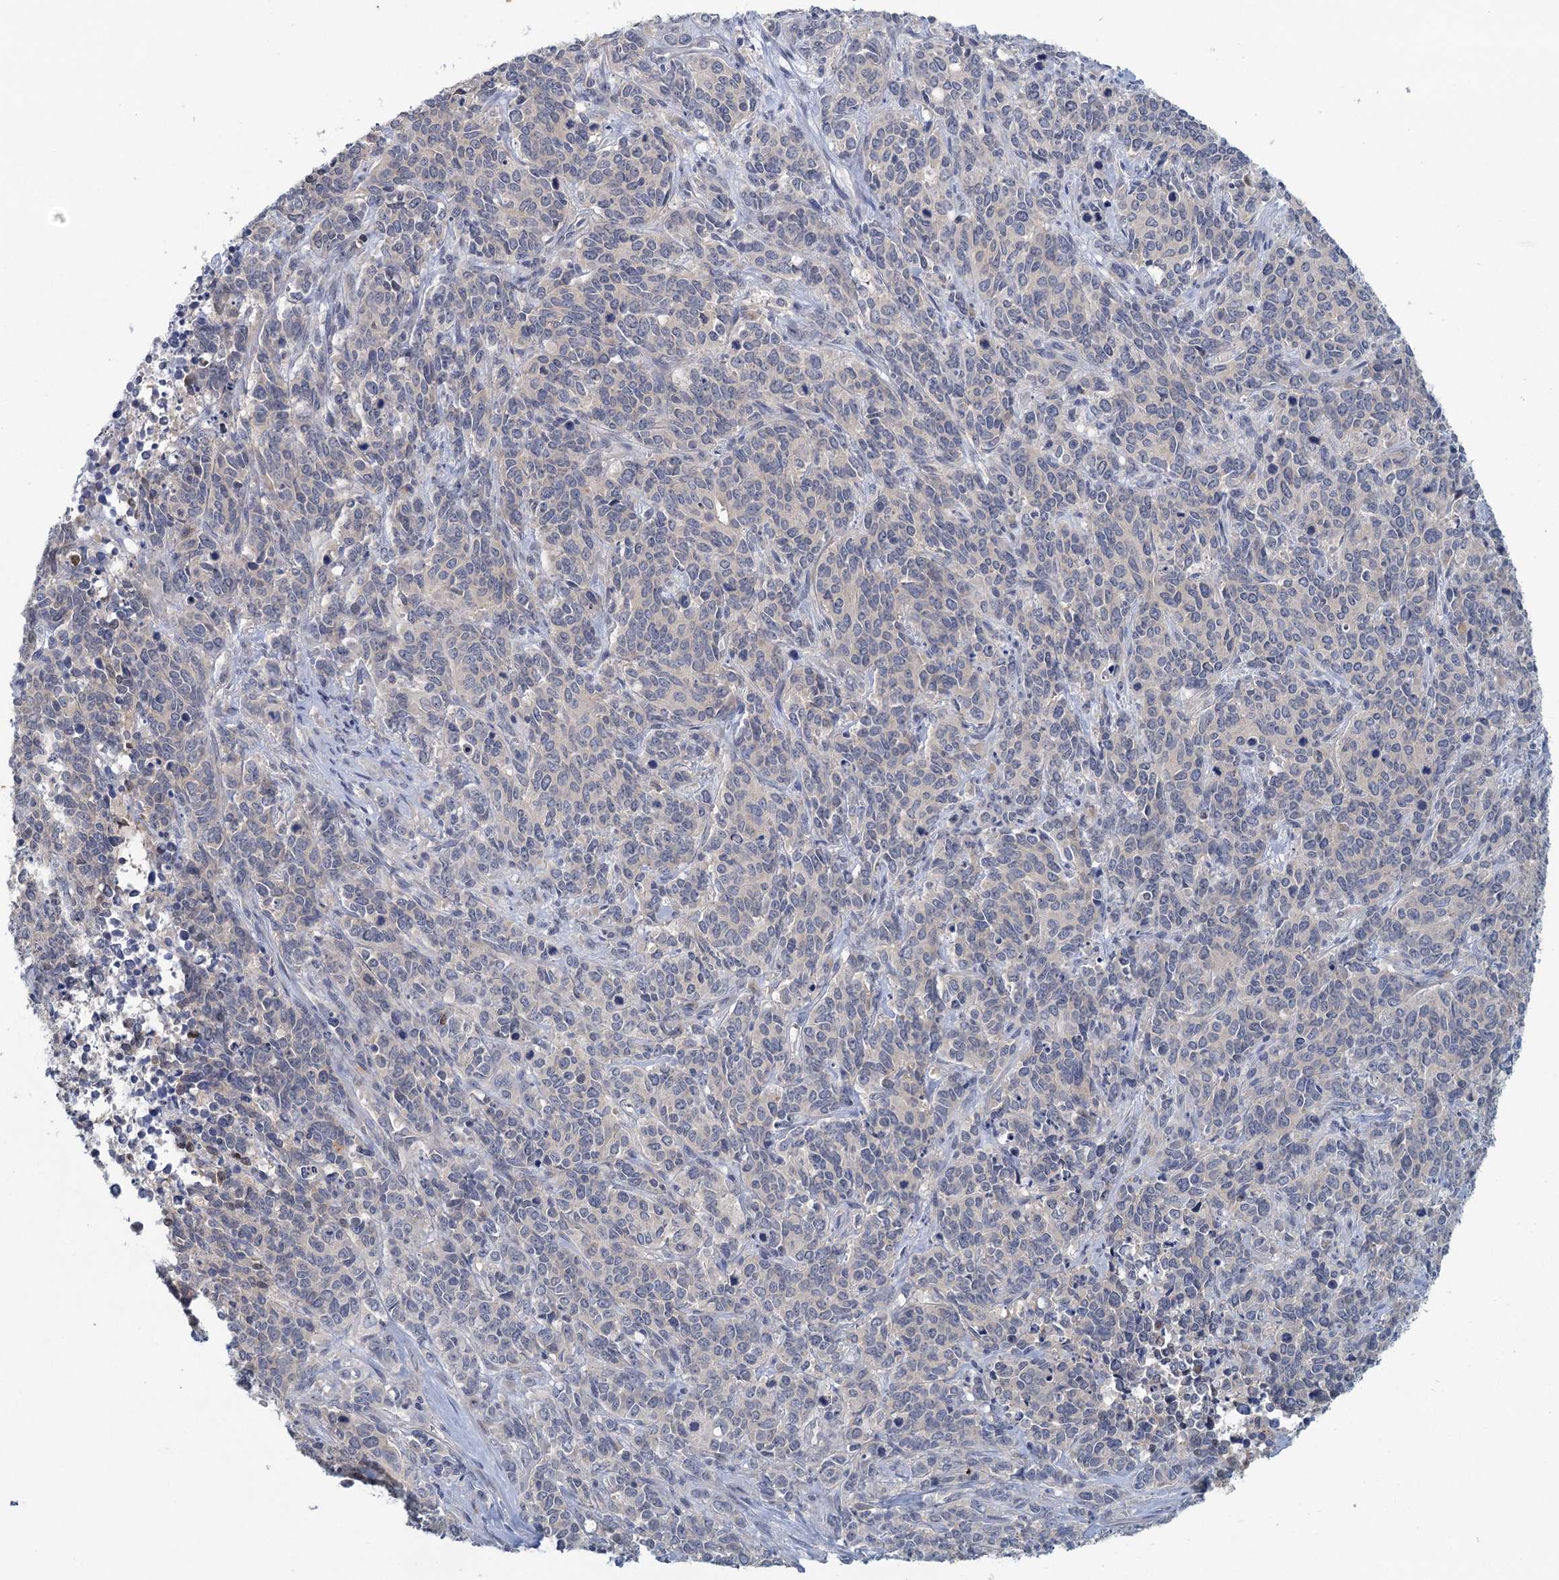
{"staining": {"intensity": "negative", "quantity": "none", "location": "none"}, "tissue": "cervical cancer", "cell_type": "Tumor cells", "image_type": "cancer", "snomed": [{"axis": "morphology", "description": "Squamous cell carcinoma, NOS"}, {"axis": "topography", "description": "Cervix"}], "caption": "A high-resolution photomicrograph shows IHC staining of squamous cell carcinoma (cervical), which shows no significant positivity in tumor cells.", "gene": "MYO7B", "patient": {"sex": "female", "age": 60}}